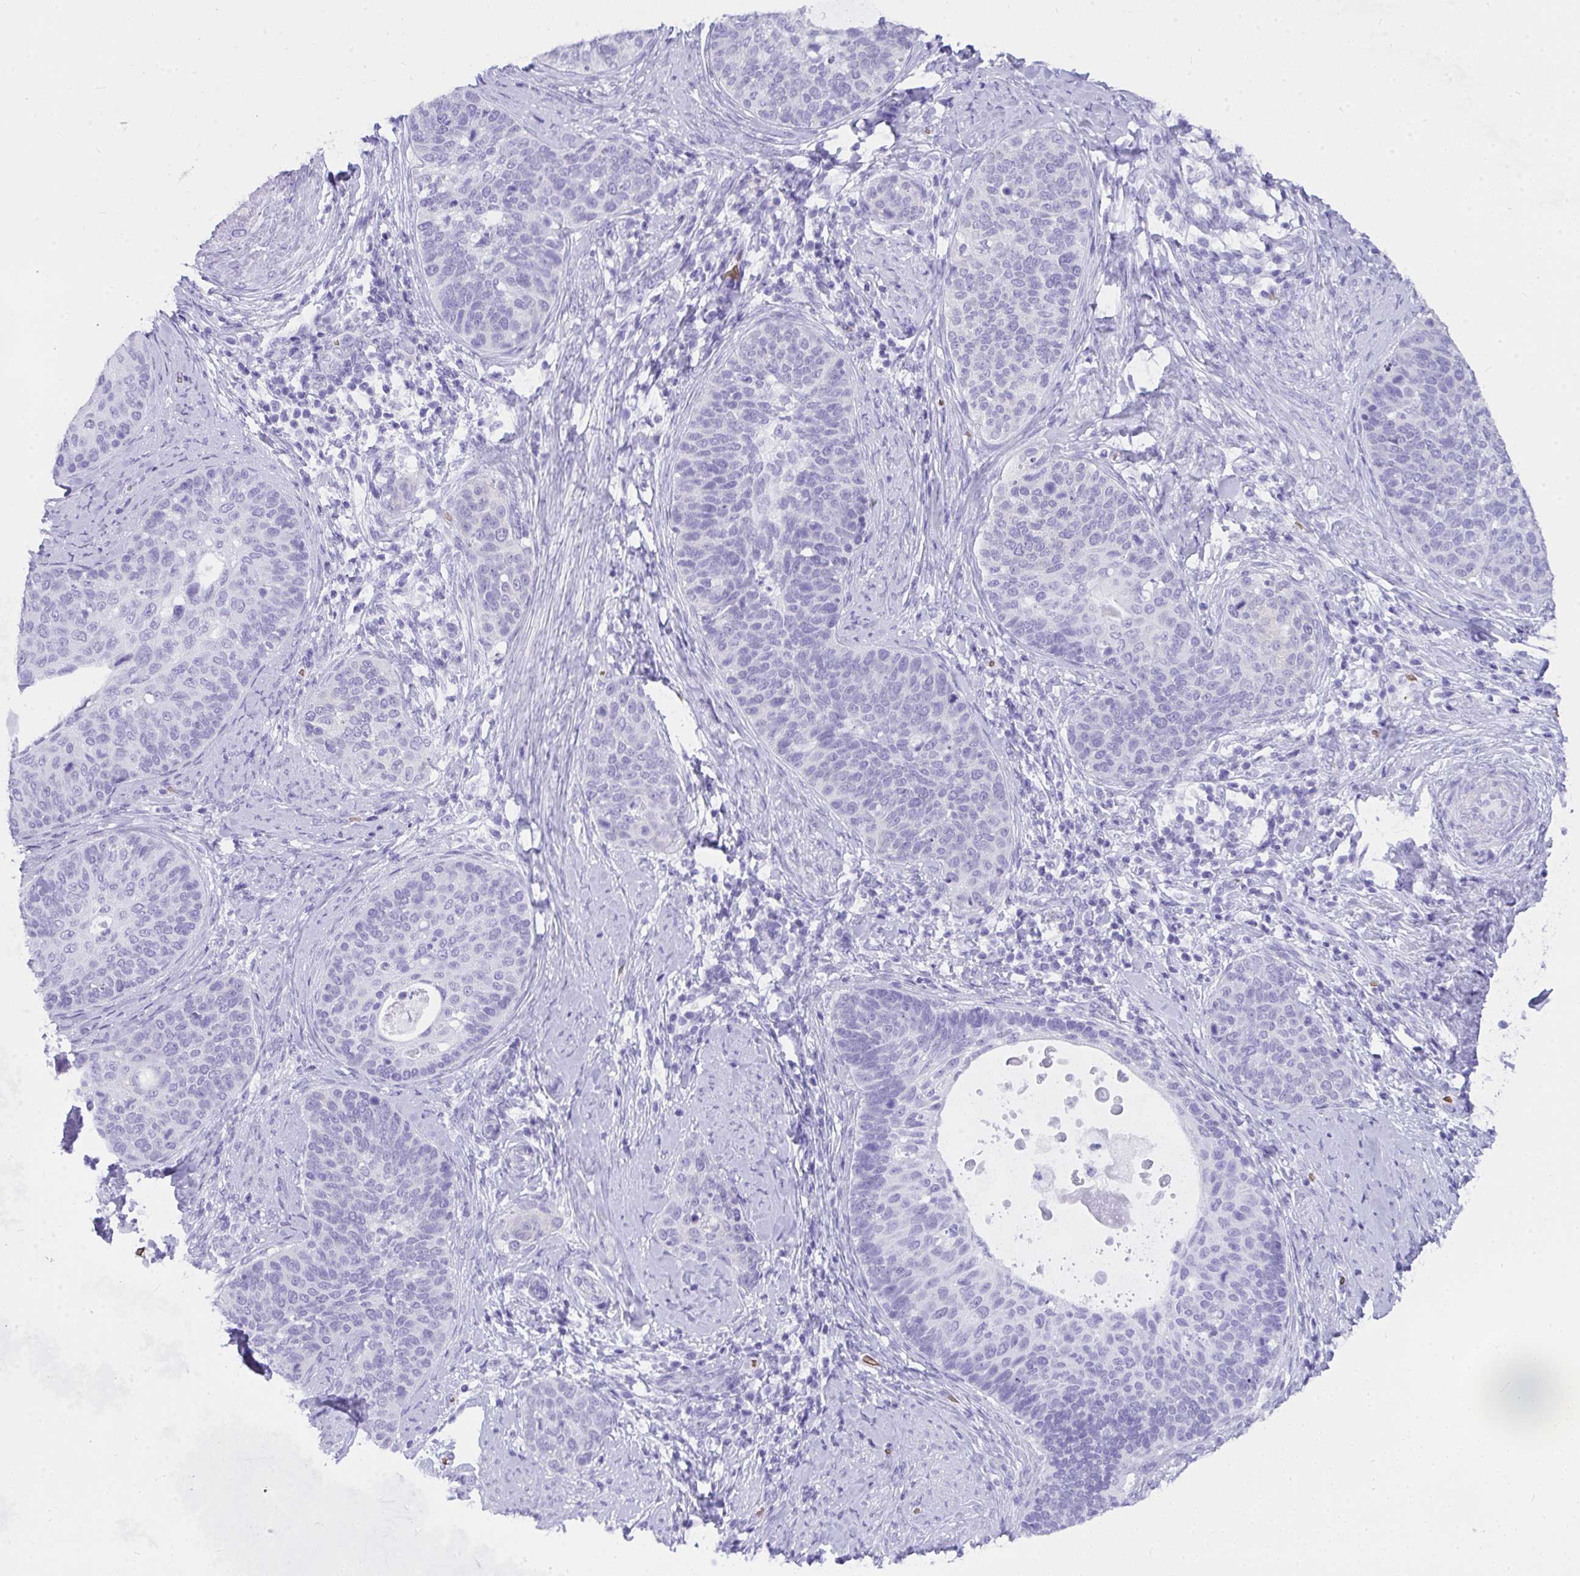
{"staining": {"intensity": "negative", "quantity": "none", "location": "none"}, "tissue": "cervical cancer", "cell_type": "Tumor cells", "image_type": "cancer", "snomed": [{"axis": "morphology", "description": "Squamous cell carcinoma, NOS"}, {"axis": "topography", "description": "Cervix"}], "caption": "Immunohistochemical staining of human cervical cancer demonstrates no significant positivity in tumor cells.", "gene": "ANK1", "patient": {"sex": "female", "age": 69}}